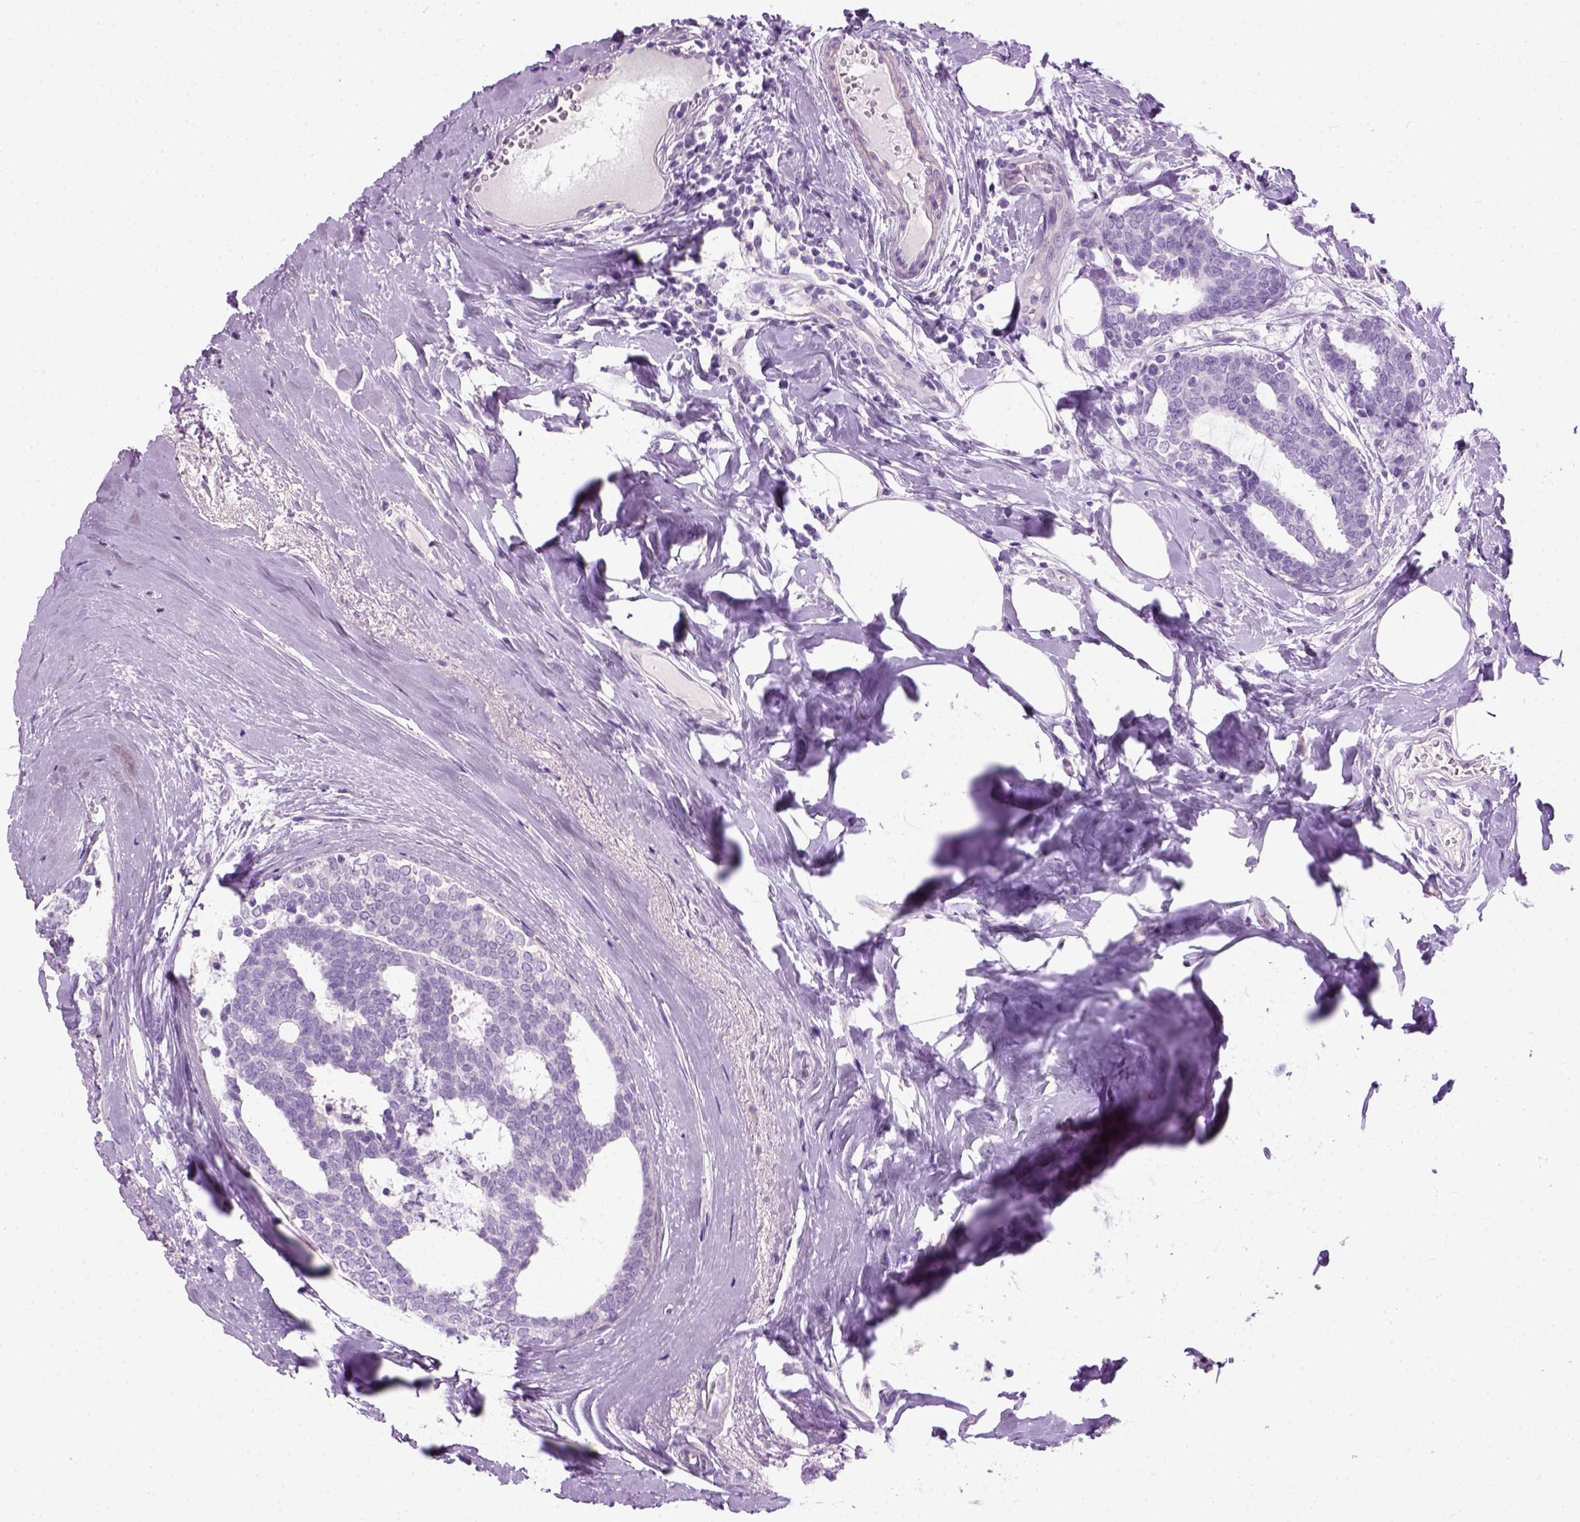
{"staining": {"intensity": "negative", "quantity": "none", "location": "none"}, "tissue": "breast cancer", "cell_type": "Tumor cells", "image_type": "cancer", "snomed": [{"axis": "morphology", "description": "Intraductal carcinoma, in situ"}, {"axis": "morphology", "description": "Duct carcinoma"}, {"axis": "morphology", "description": "Lobular carcinoma, in situ"}, {"axis": "topography", "description": "Breast"}], "caption": "This is an immunohistochemistry histopathology image of breast intraductal carcinoma,  in situ. There is no staining in tumor cells.", "gene": "GABRB2", "patient": {"sex": "female", "age": 44}}